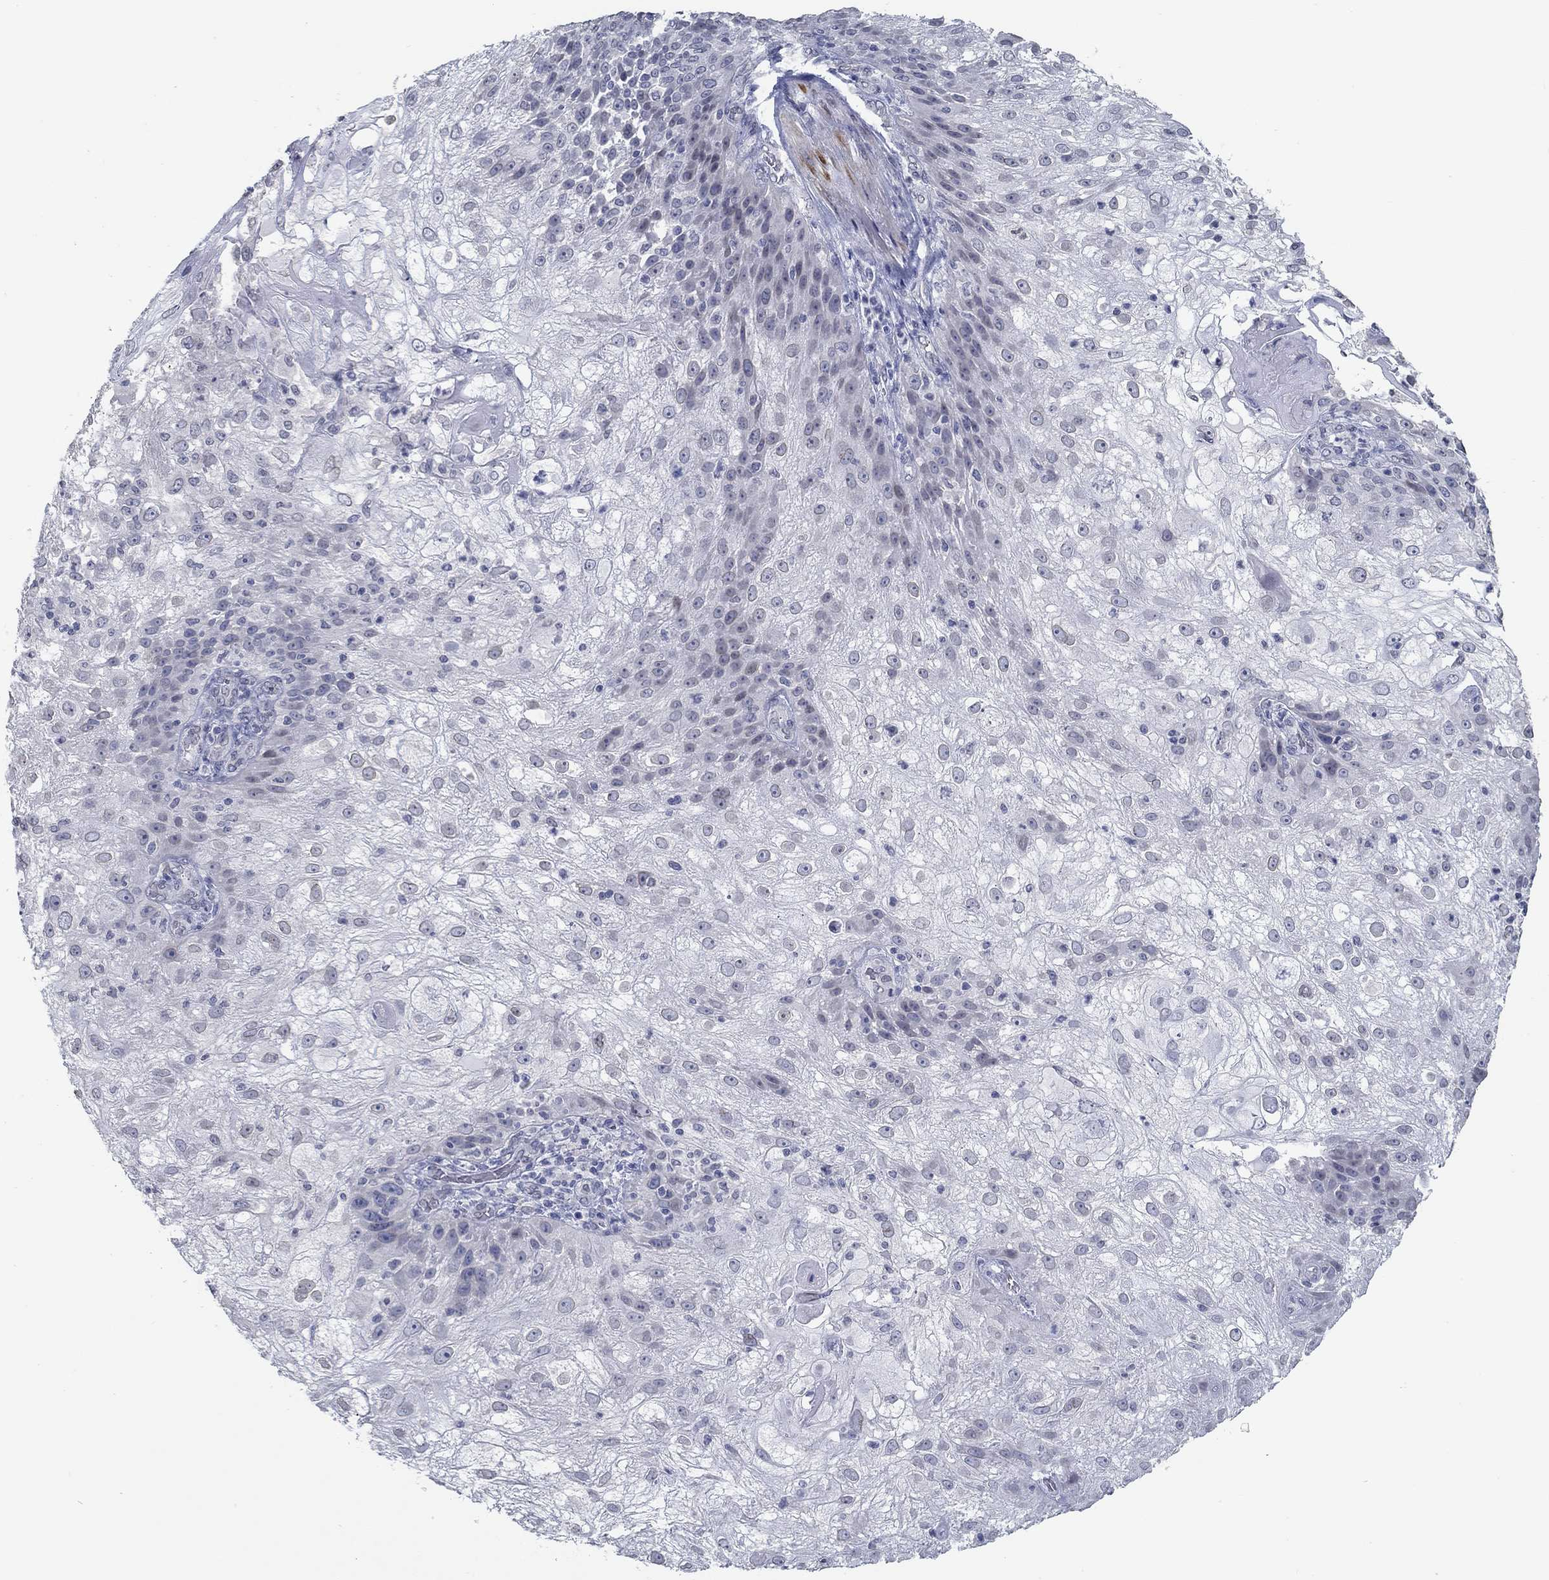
{"staining": {"intensity": "negative", "quantity": "none", "location": "none"}, "tissue": "skin cancer", "cell_type": "Tumor cells", "image_type": "cancer", "snomed": [{"axis": "morphology", "description": "Normal tissue, NOS"}, {"axis": "morphology", "description": "Squamous cell carcinoma, NOS"}, {"axis": "topography", "description": "Skin"}], "caption": "Tumor cells show no significant expression in squamous cell carcinoma (skin). Brightfield microscopy of immunohistochemistry stained with DAB (brown) and hematoxylin (blue), captured at high magnification.", "gene": "NUP155", "patient": {"sex": "female", "age": 83}}